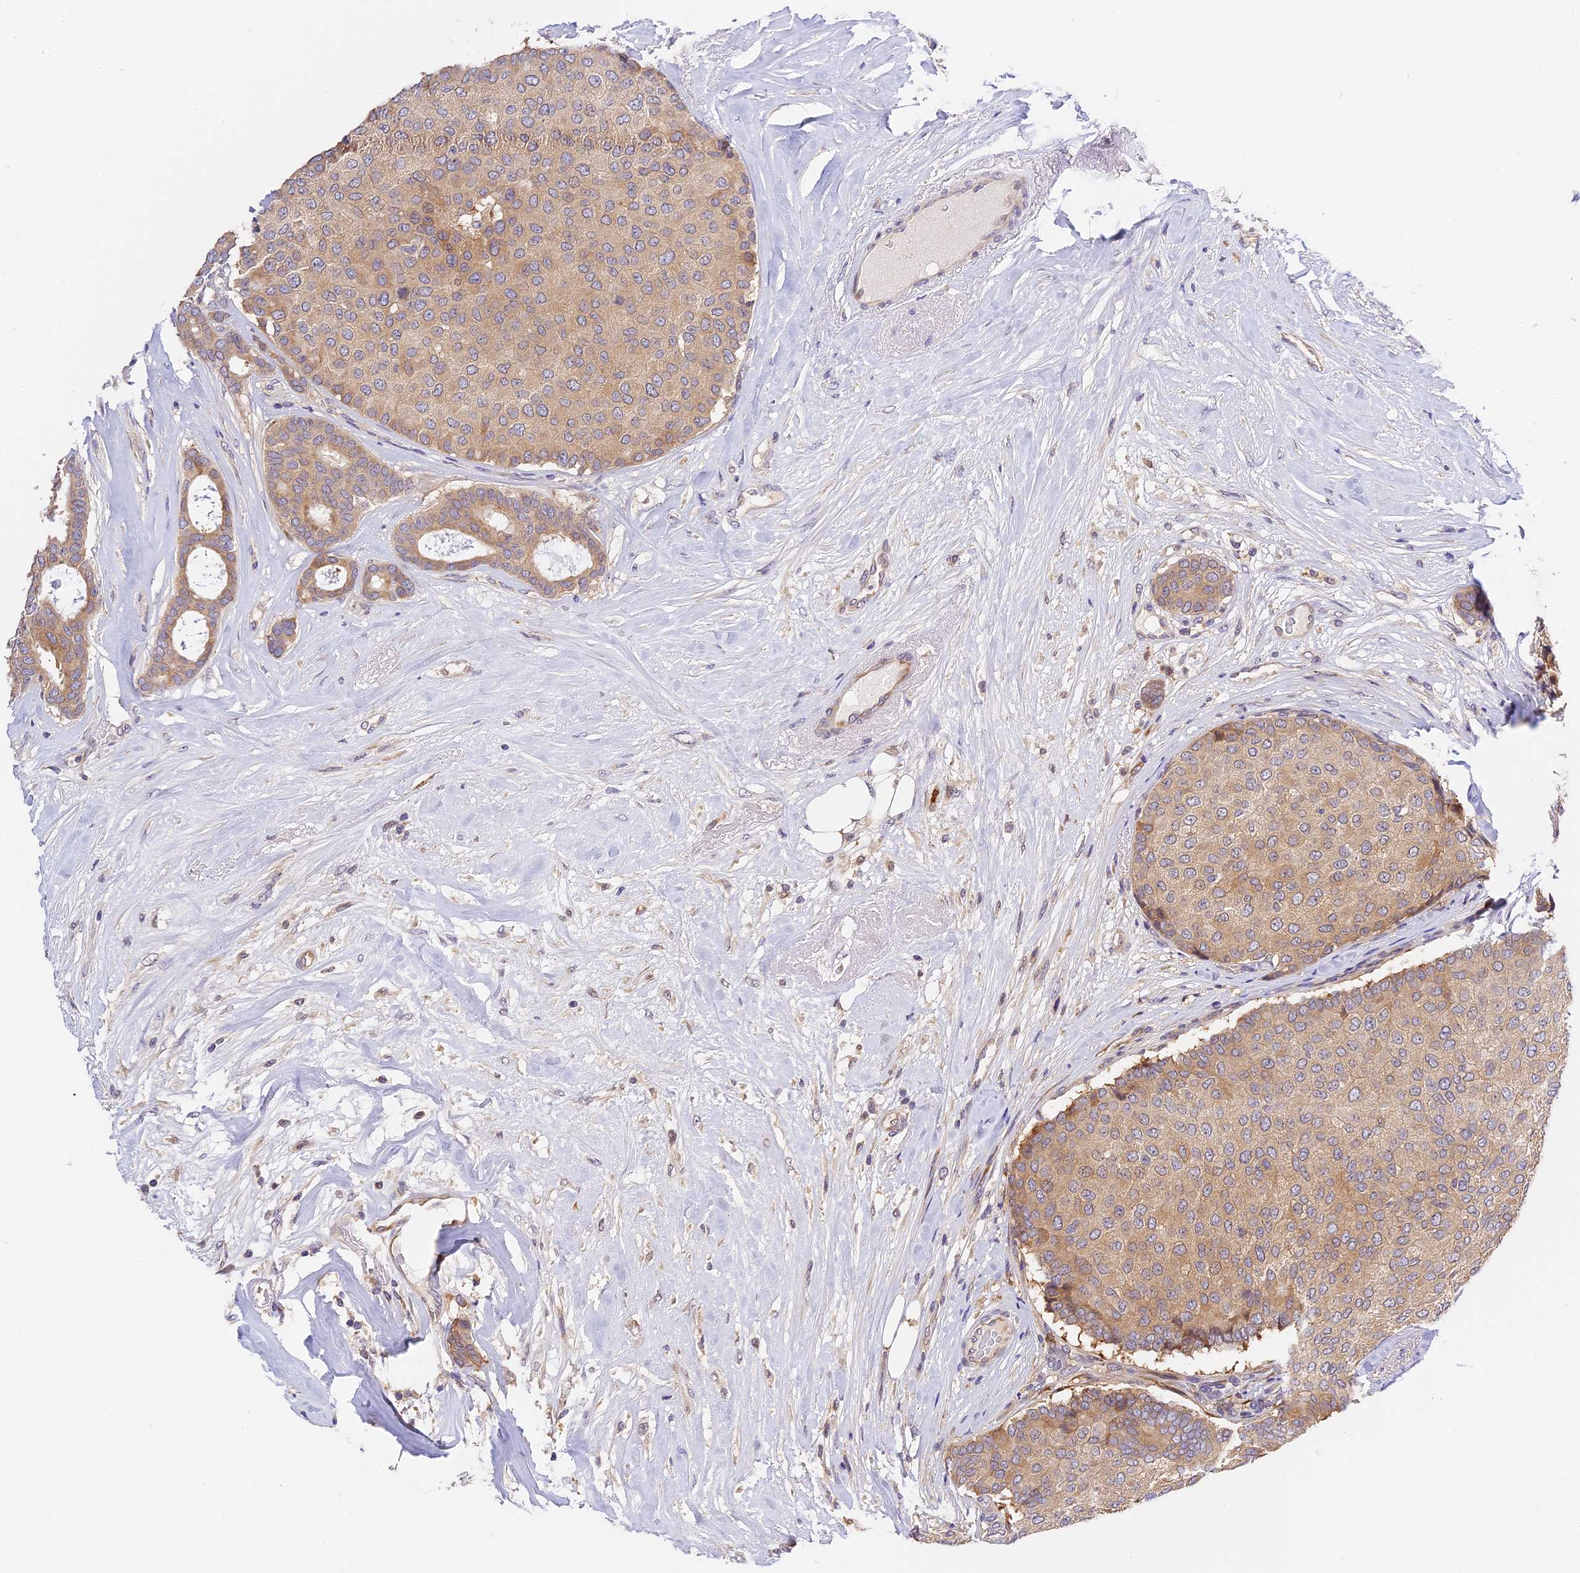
{"staining": {"intensity": "moderate", "quantity": ">75%", "location": "cytoplasmic/membranous"}, "tissue": "breast cancer", "cell_type": "Tumor cells", "image_type": "cancer", "snomed": [{"axis": "morphology", "description": "Duct carcinoma"}, {"axis": "topography", "description": "Breast"}], "caption": "DAB (3,3'-diaminobenzidine) immunohistochemical staining of intraductal carcinoma (breast) reveals moderate cytoplasmic/membranous protein staining in approximately >75% of tumor cells. (IHC, brightfield microscopy, high magnification).", "gene": "BSCL2", "patient": {"sex": "female", "age": 75}}